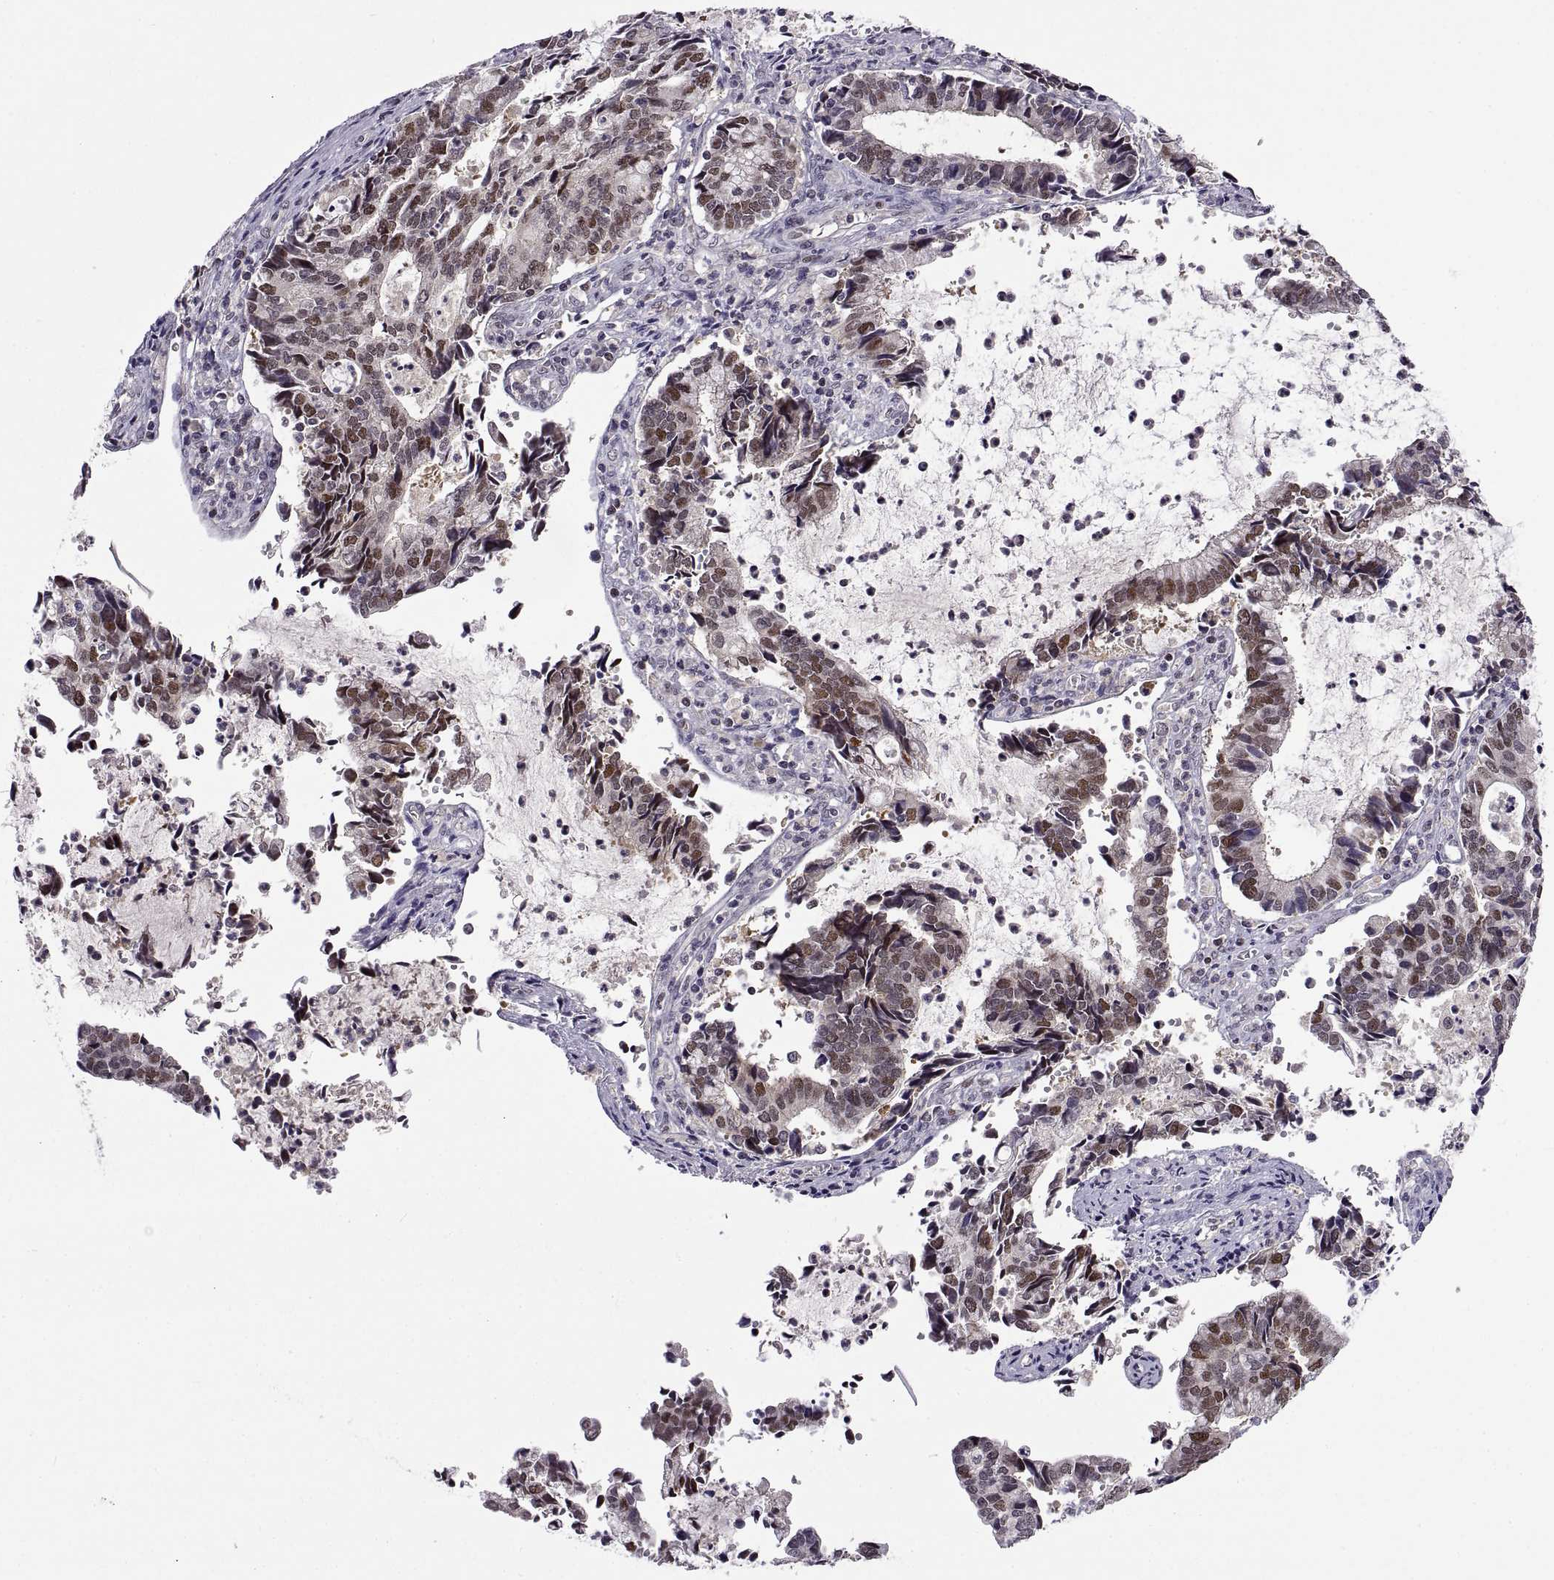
{"staining": {"intensity": "weak", "quantity": "25%-75%", "location": "nuclear"}, "tissue": "cervical cancer", "cell_type": "Tumor cells", "image_type": "cancer", "snomed": [{"axis": "morphology", "description": "Adenocarcinoma, NOS"}, {"axis": "topography", "description": "Cervix"}], "caption": "The immunohistochemical stain highlights weak nuclear expression in tumor cells of cervical adenocarcinoma tissue.", "gene": "CHFR", "patient": {"sex": "female", "age": 42}}